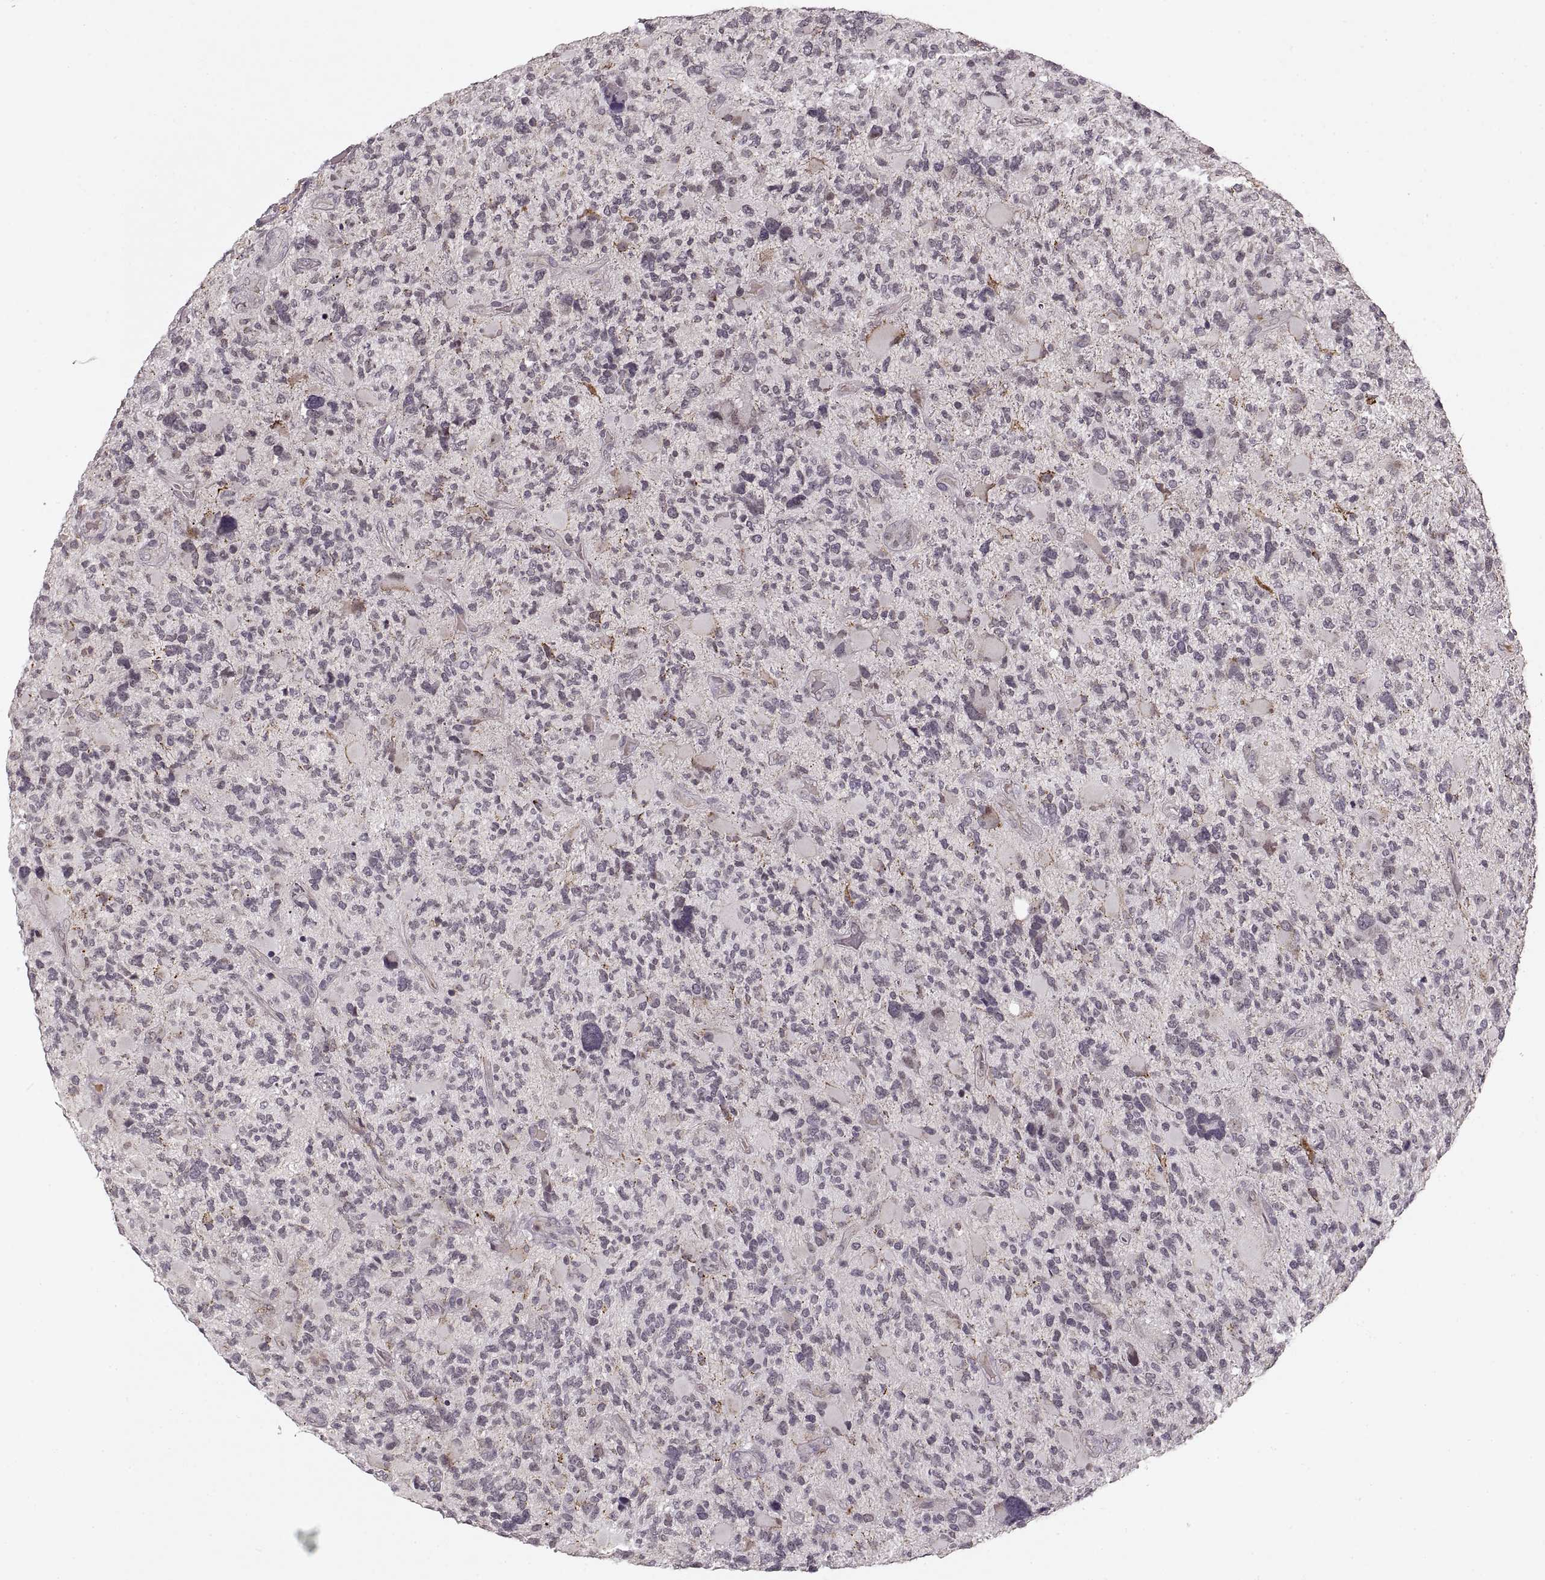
{"staining": {"intensity": "negative", "quantity": "none", "location": "none"}, "tissue": "glioma", "cell_type": "Tumor cells", "image_type": "cancer", "snomed": [{"axis": "morphology", "description": "Glioma, malignant, High grade"}, {"axis": "topography", "description": "Brain"}], "caption": "Immunohistochemistry (IHC) micrograph of human malignant high-grade glioma stained for a protein (brown), which reveals no staining in tumor cells.", "gene": "ASIC3", "patient": {"sex": "female", "age": 71}}